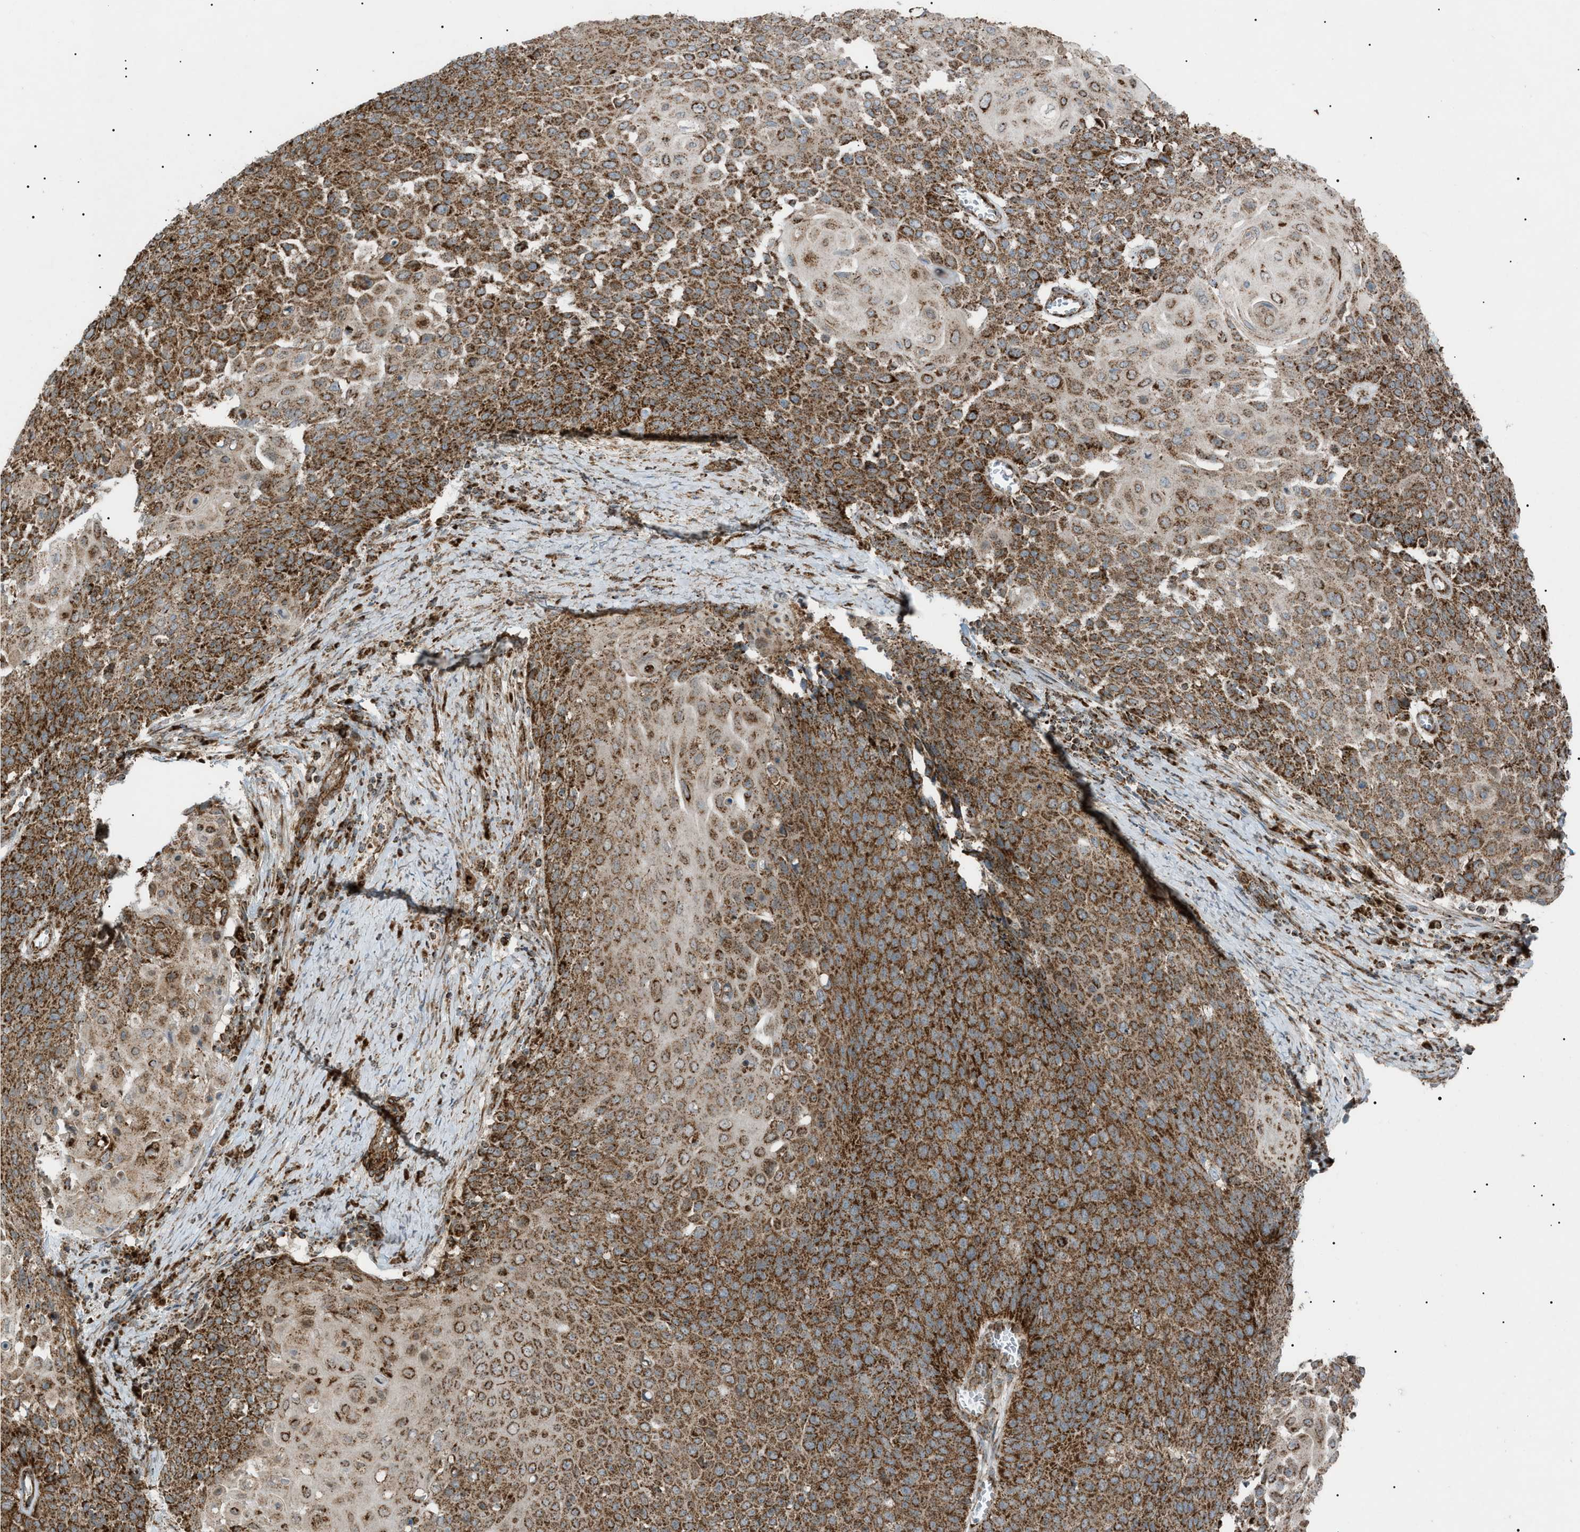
{"staining": {"intensity": "moderate", "quantity": ">75%", "location": "cytoplasmic/membranous"}, "tissue": "cervical cancer", "cell_type": "Tumor cells", "image_type": "cancer", "snomed": [{"axis": "morphology", "description": "Squamous cell carcinoma, NOS"}, {"axis": "topography", "description": "Cervix"}], "caption": "The immunohistochemical stain highlights moderate cytoplasmic/membranous staining in tumor cells of cervical squamous cell carcinoma tissue.", "gene": "C1GALT1C1", "patient": {"sex": "female", "age": 39}}